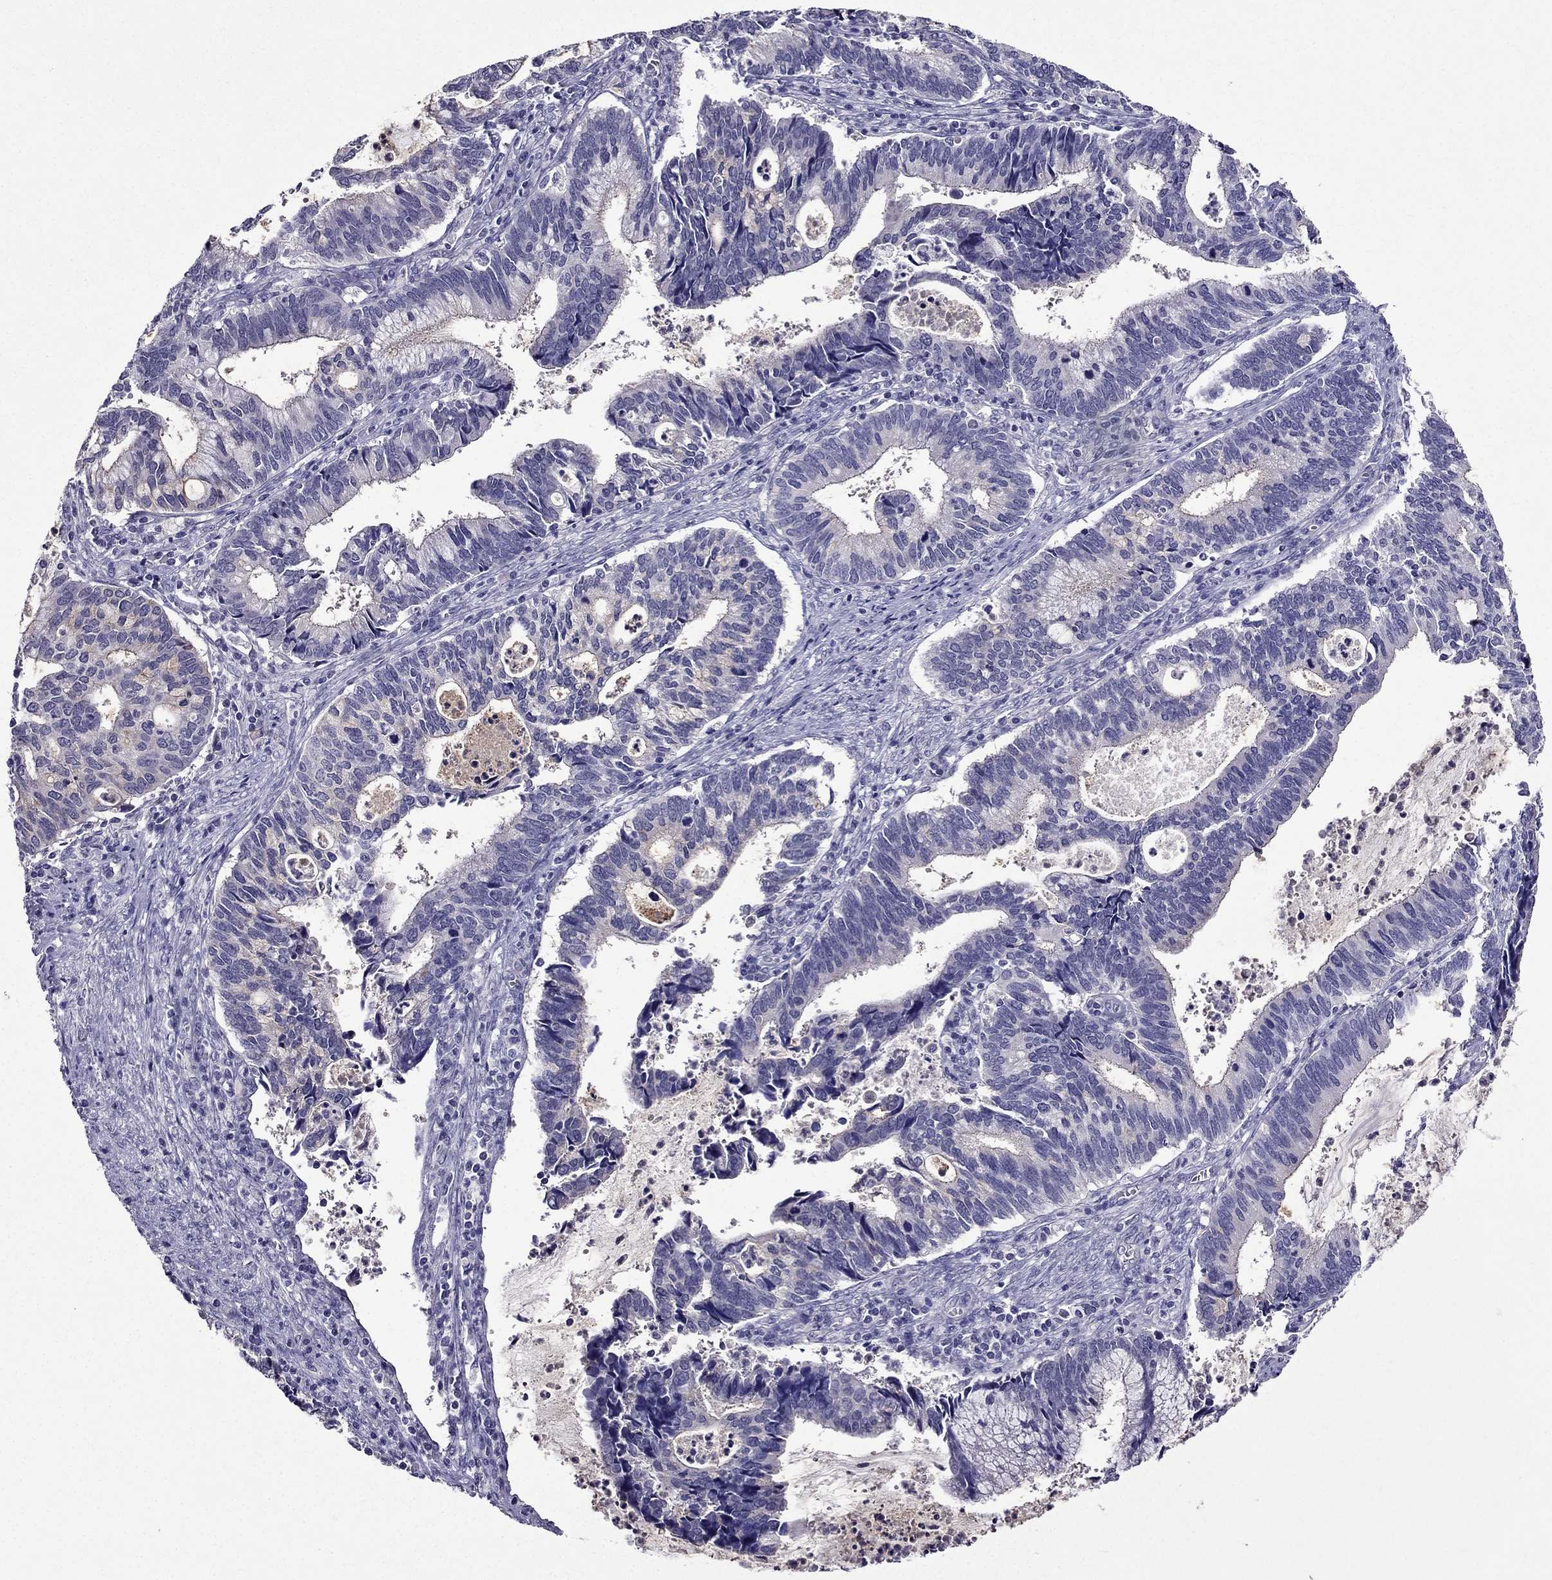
{"staining": {"intensity": "negative", "quantity": "none", "location": "none"}, "tissue": "cervical cancer", "cell_type": "Tumor cells", "image_type": "cancer", "snomed": [{"axis": "morphology", "description": "Adenocarcinoma, NOS"}, {"axis": "topography", "description": "Cervix"}], "caption": "This is an immunohistochemistry (IHC) micrograph of human adenocarcinoma (cervical). There is no expression in tumor cells.", "gene": "DUSP15", "patient": {"sex": "female", "age": 42}}